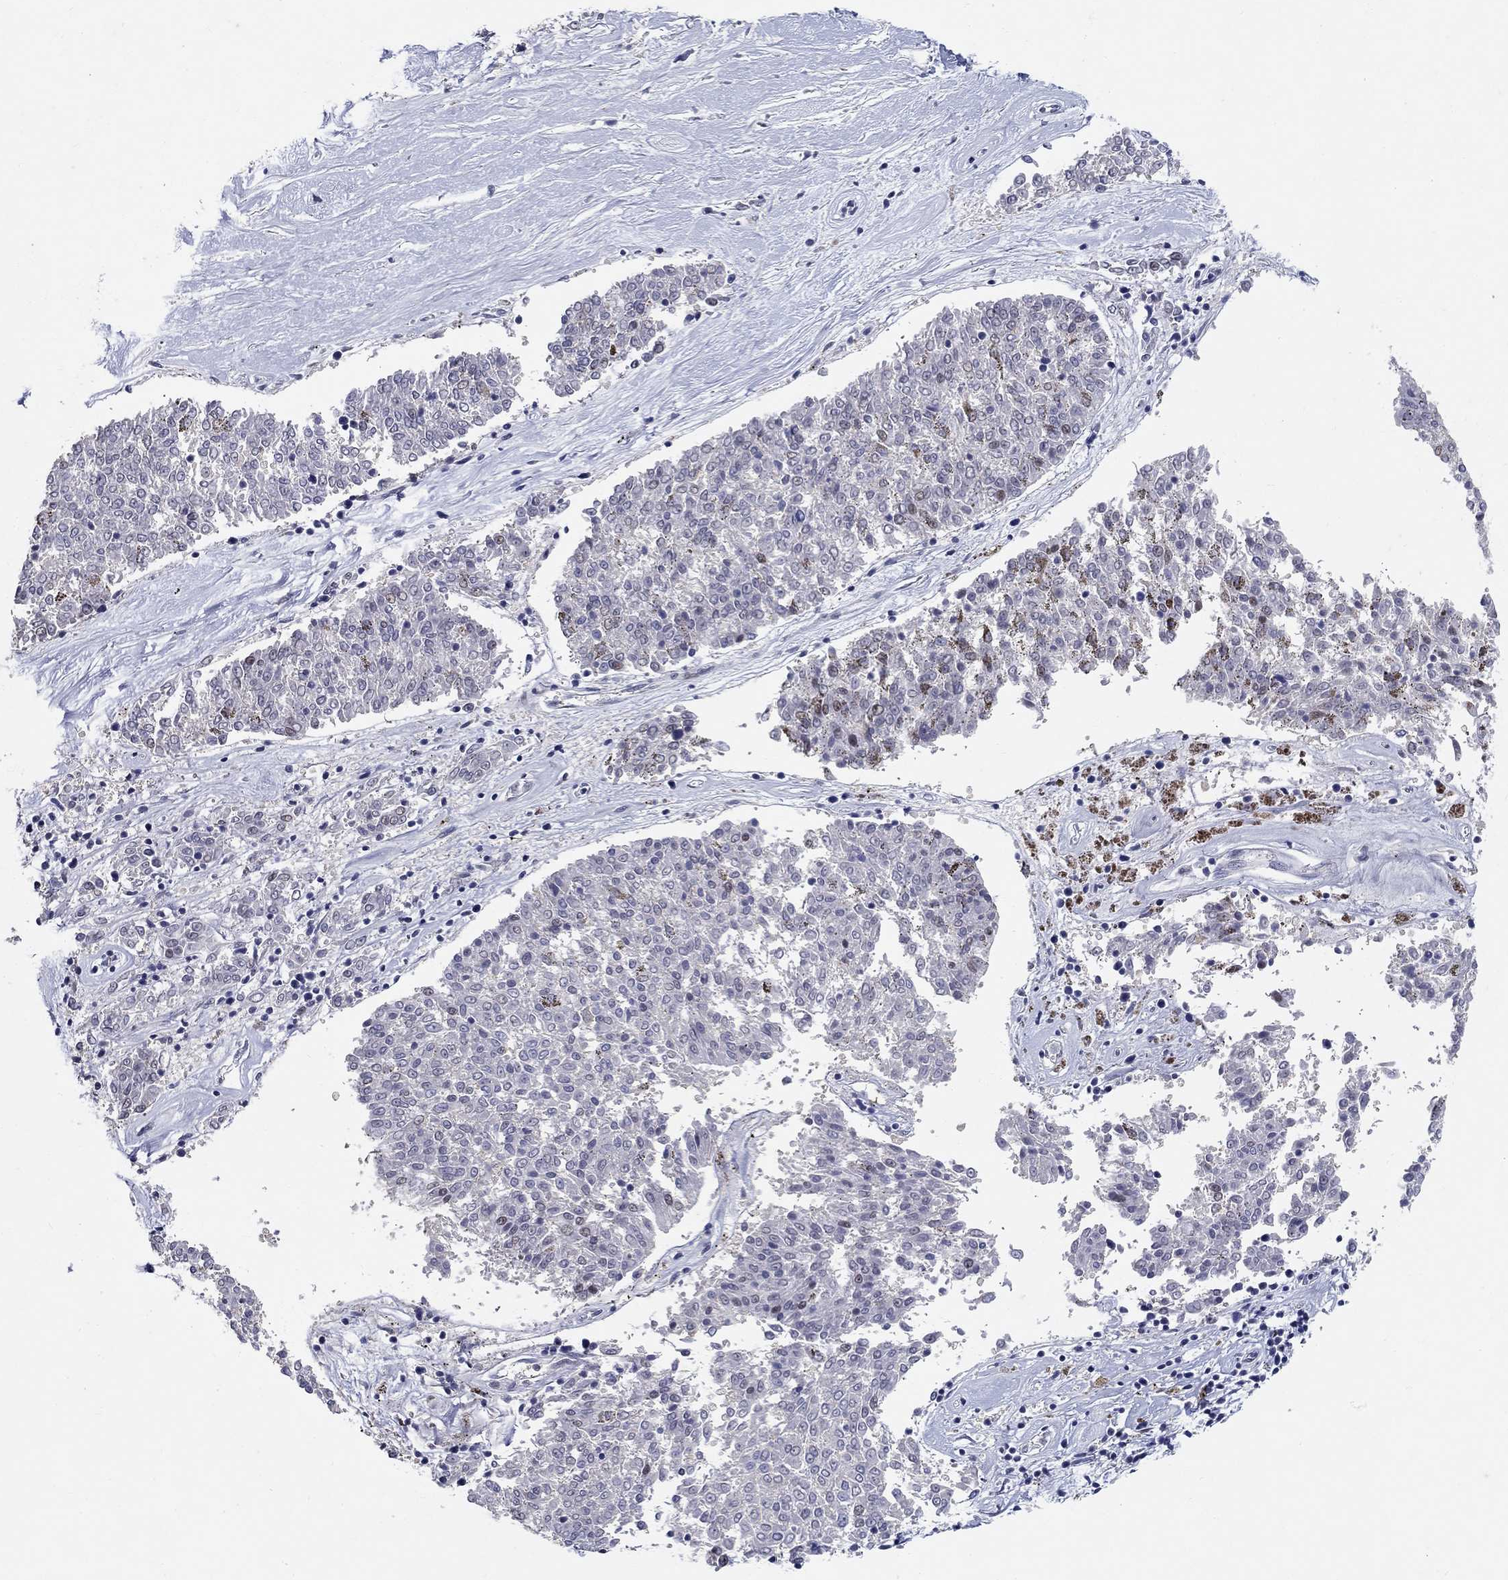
{"staining": {"intensity": "negative", "quantity": "none", "location": "none"}, "tissue": "melanoma", "cell_type": "Tumor cells", "image_type": "cancer", "snomed": [{"axis": "morphology", "description": "Malignant melanoma, NOS"}, {"axis": "topography", "description": "Skin"}], "caption": "Tumor cells are negative for brown protein staining in malignant melanoma.", "gene": "RAPGEF5", "patient": {"sex": "female", "age": 72}}